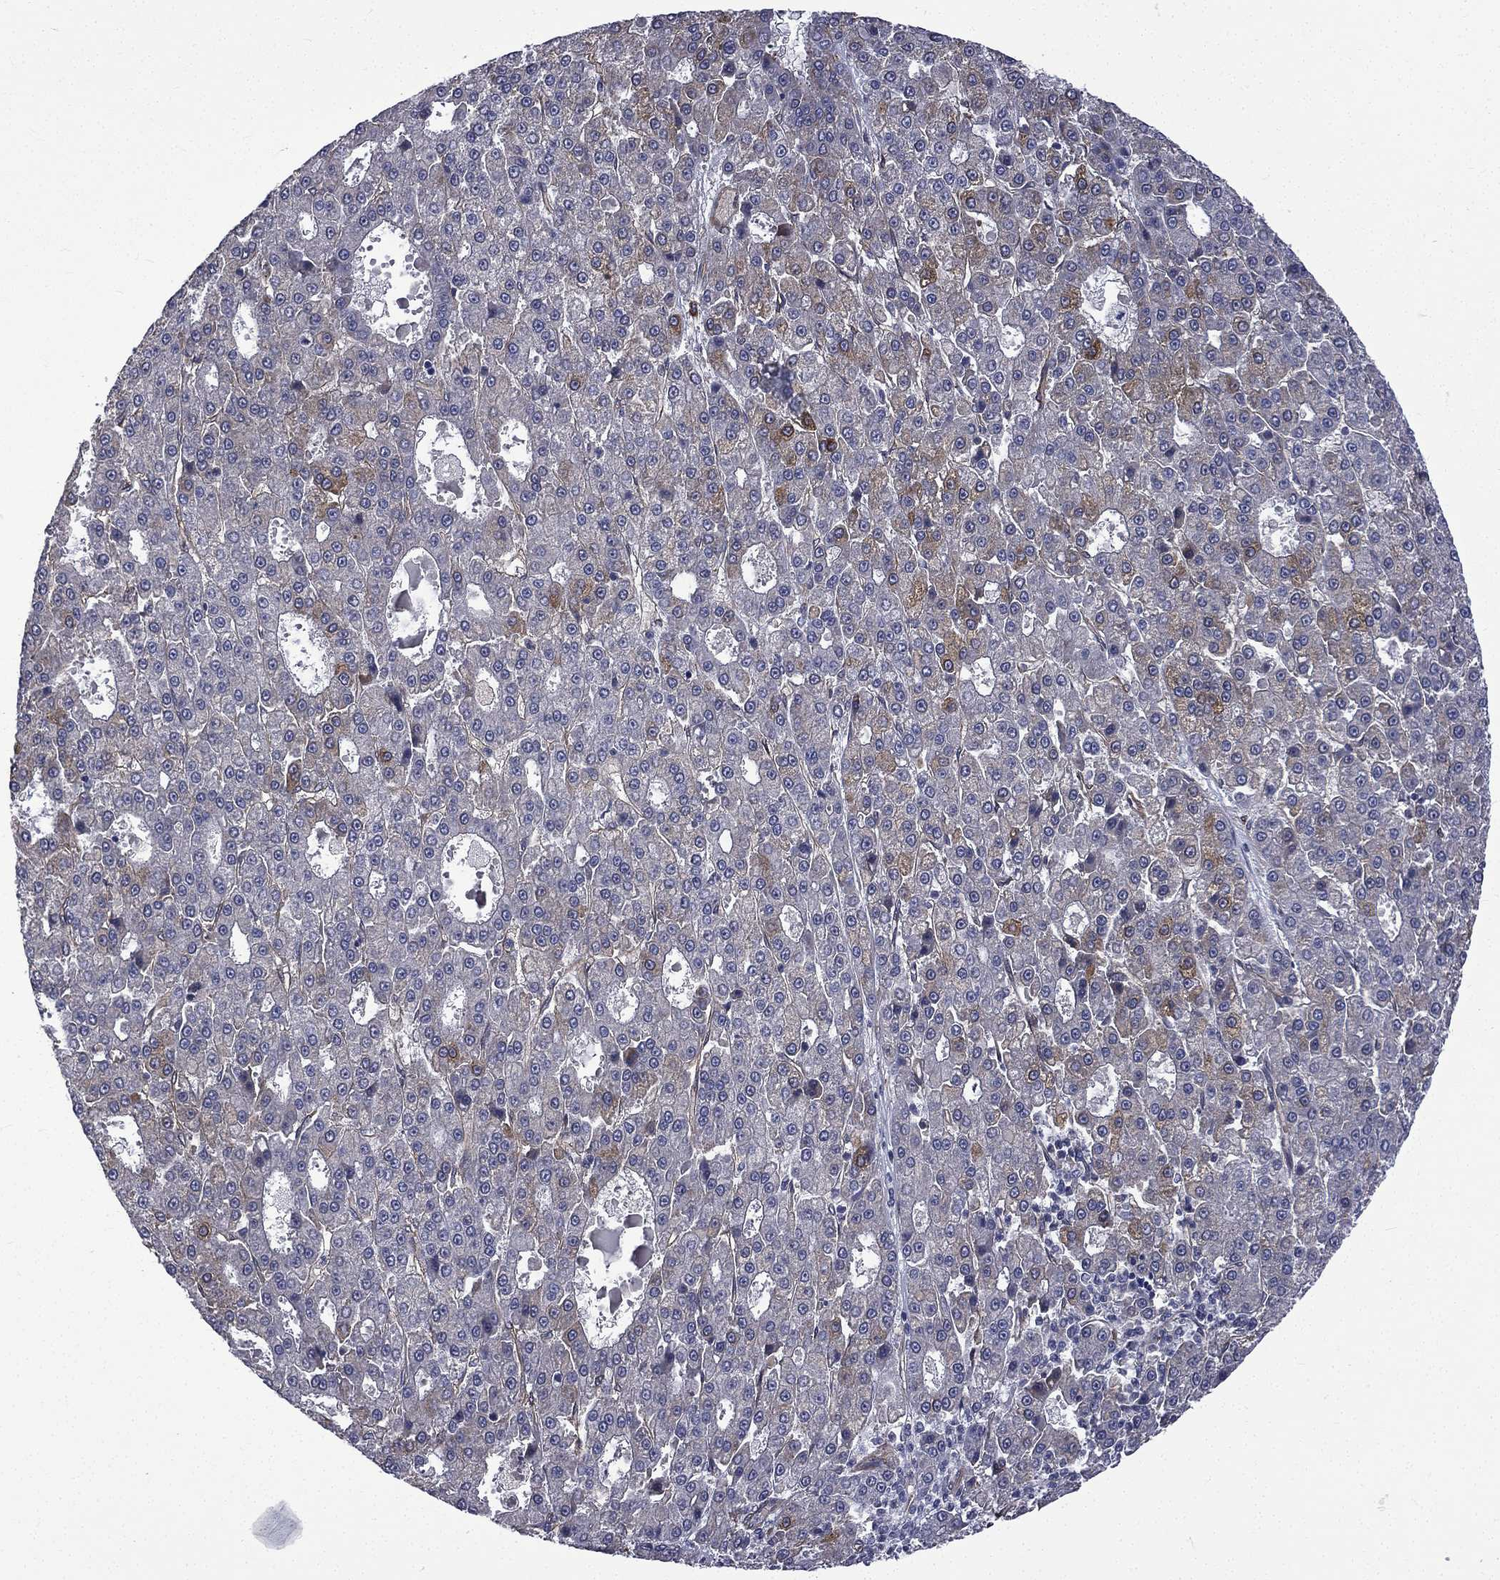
{"staining": {"intensity": "weak", "quantity": "<25%", "location": "cytoplasmic/membranous"}, "tissue": "liver cancer", "cell_type": "Tumor cells", "image_type": "cancer", "snomed": [{"axis": "morphology", "description": "Carcinoma, Hepatocellular, NOS"}, {"axis": "topography", "description": "Liver"}], "caption": "Immunohistochemistry (IHC) of liver hepatocellular carcinoma displays no staining in tumor cells. The staining was performed using DAB to visualize the protein expression in brown, while the nuclei were stained in blue with hematoxylin (Magnification: 20x).", "gene": "PPFIBP1", "patient": {"sex": "male", "age": 70}}